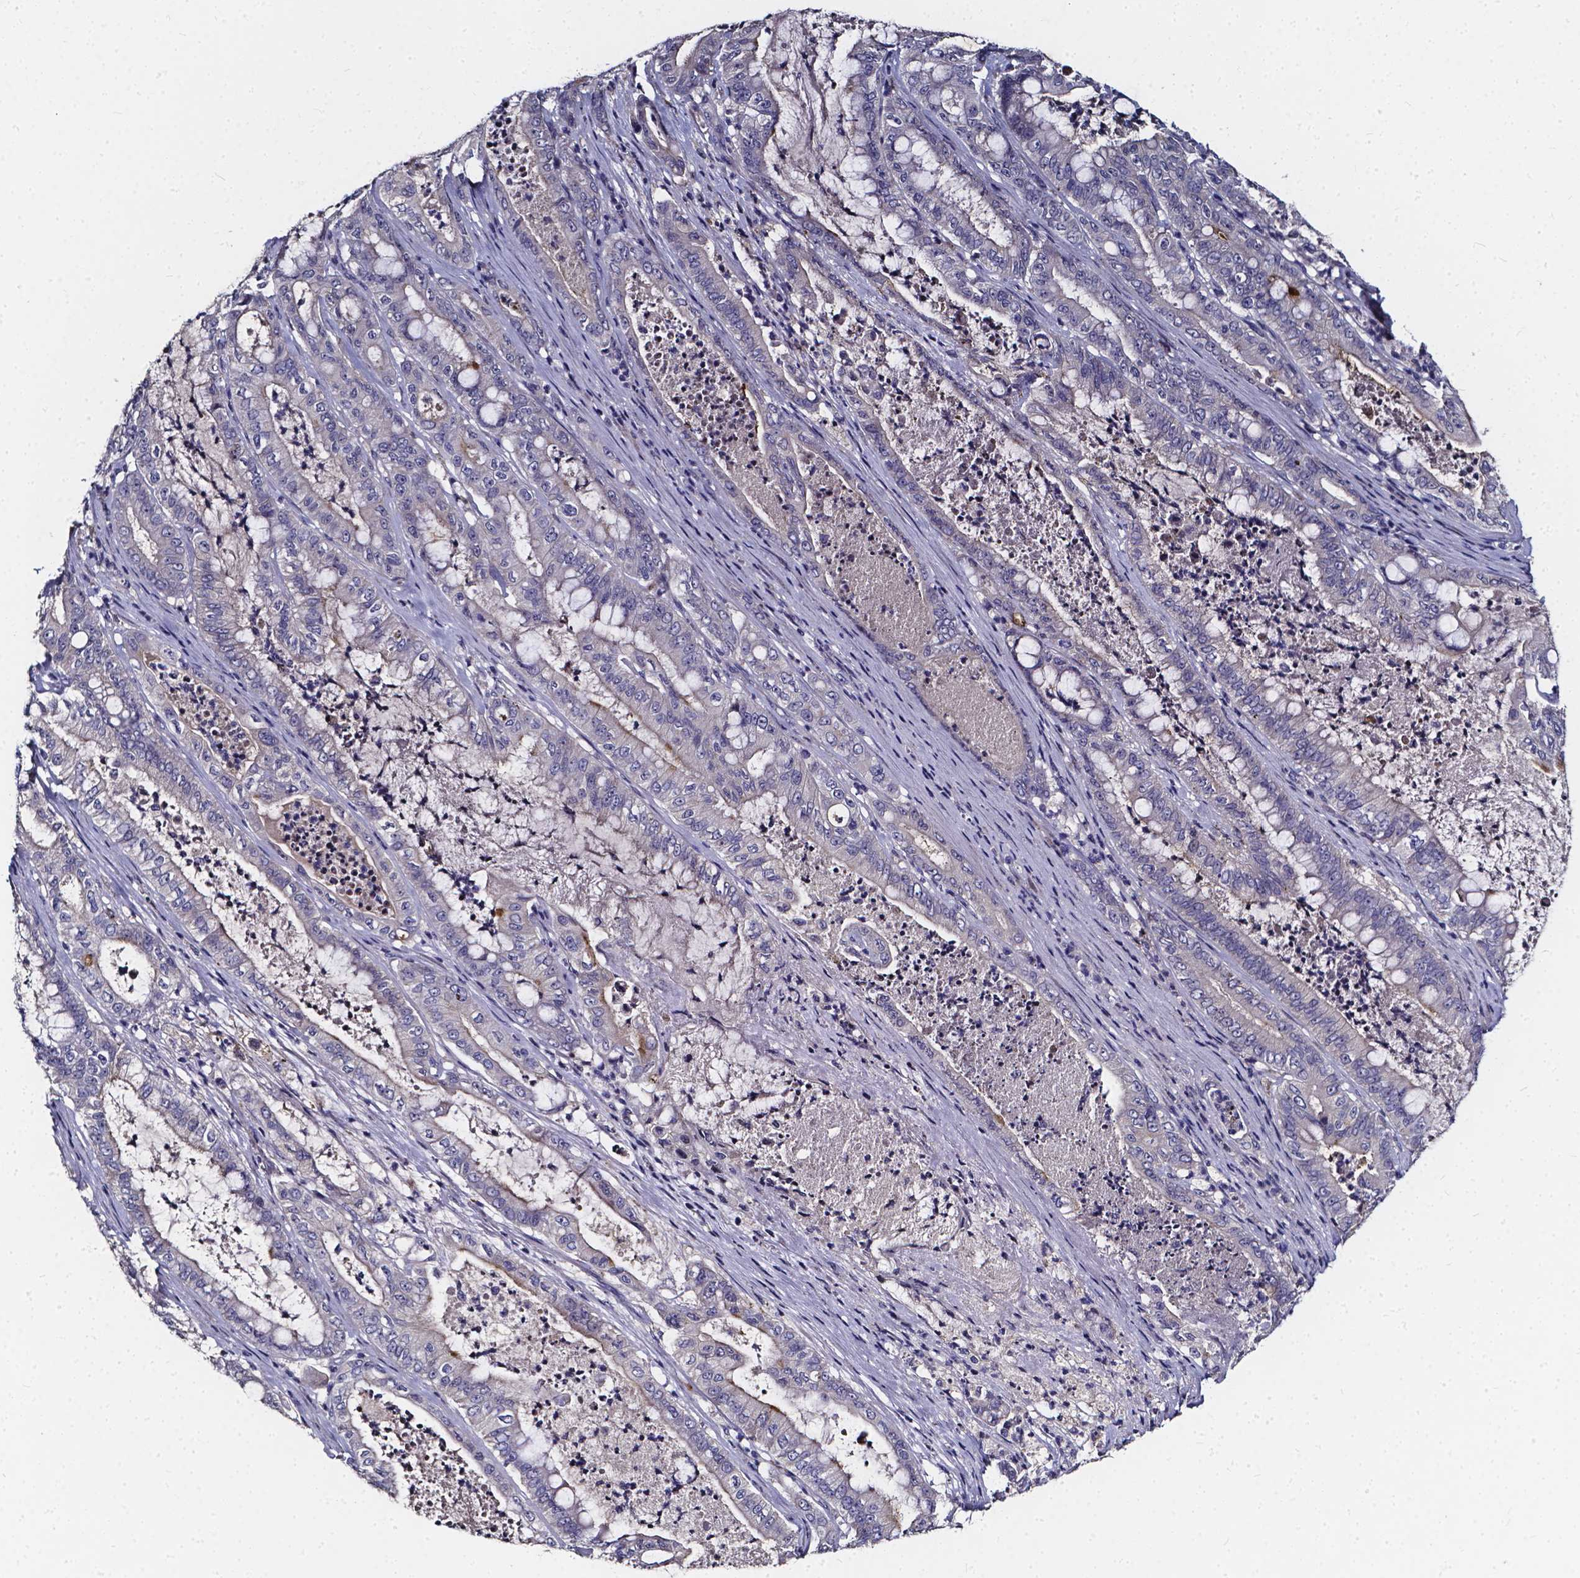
{"staining": {"intensity": "weak", "quantity": "<25%", "location": "cytoplasmic/membranous"}, "tissue": "pancreatic cancer", "cell_type": "Tumor cells", "image_type": "cancer", "snomed": [{"axis": "morphology", "description": "Adenocarcinoma, NOS"}, {"axis": "topography", "description": "Pancreas"}], "caption": "Adenocarcinoma (pancreatic) was stained to show a protein in brown. There is no significant staining in tumor cells.", "gene": "SOWAHA", "patient": {"sex": "male", "age": 71}}